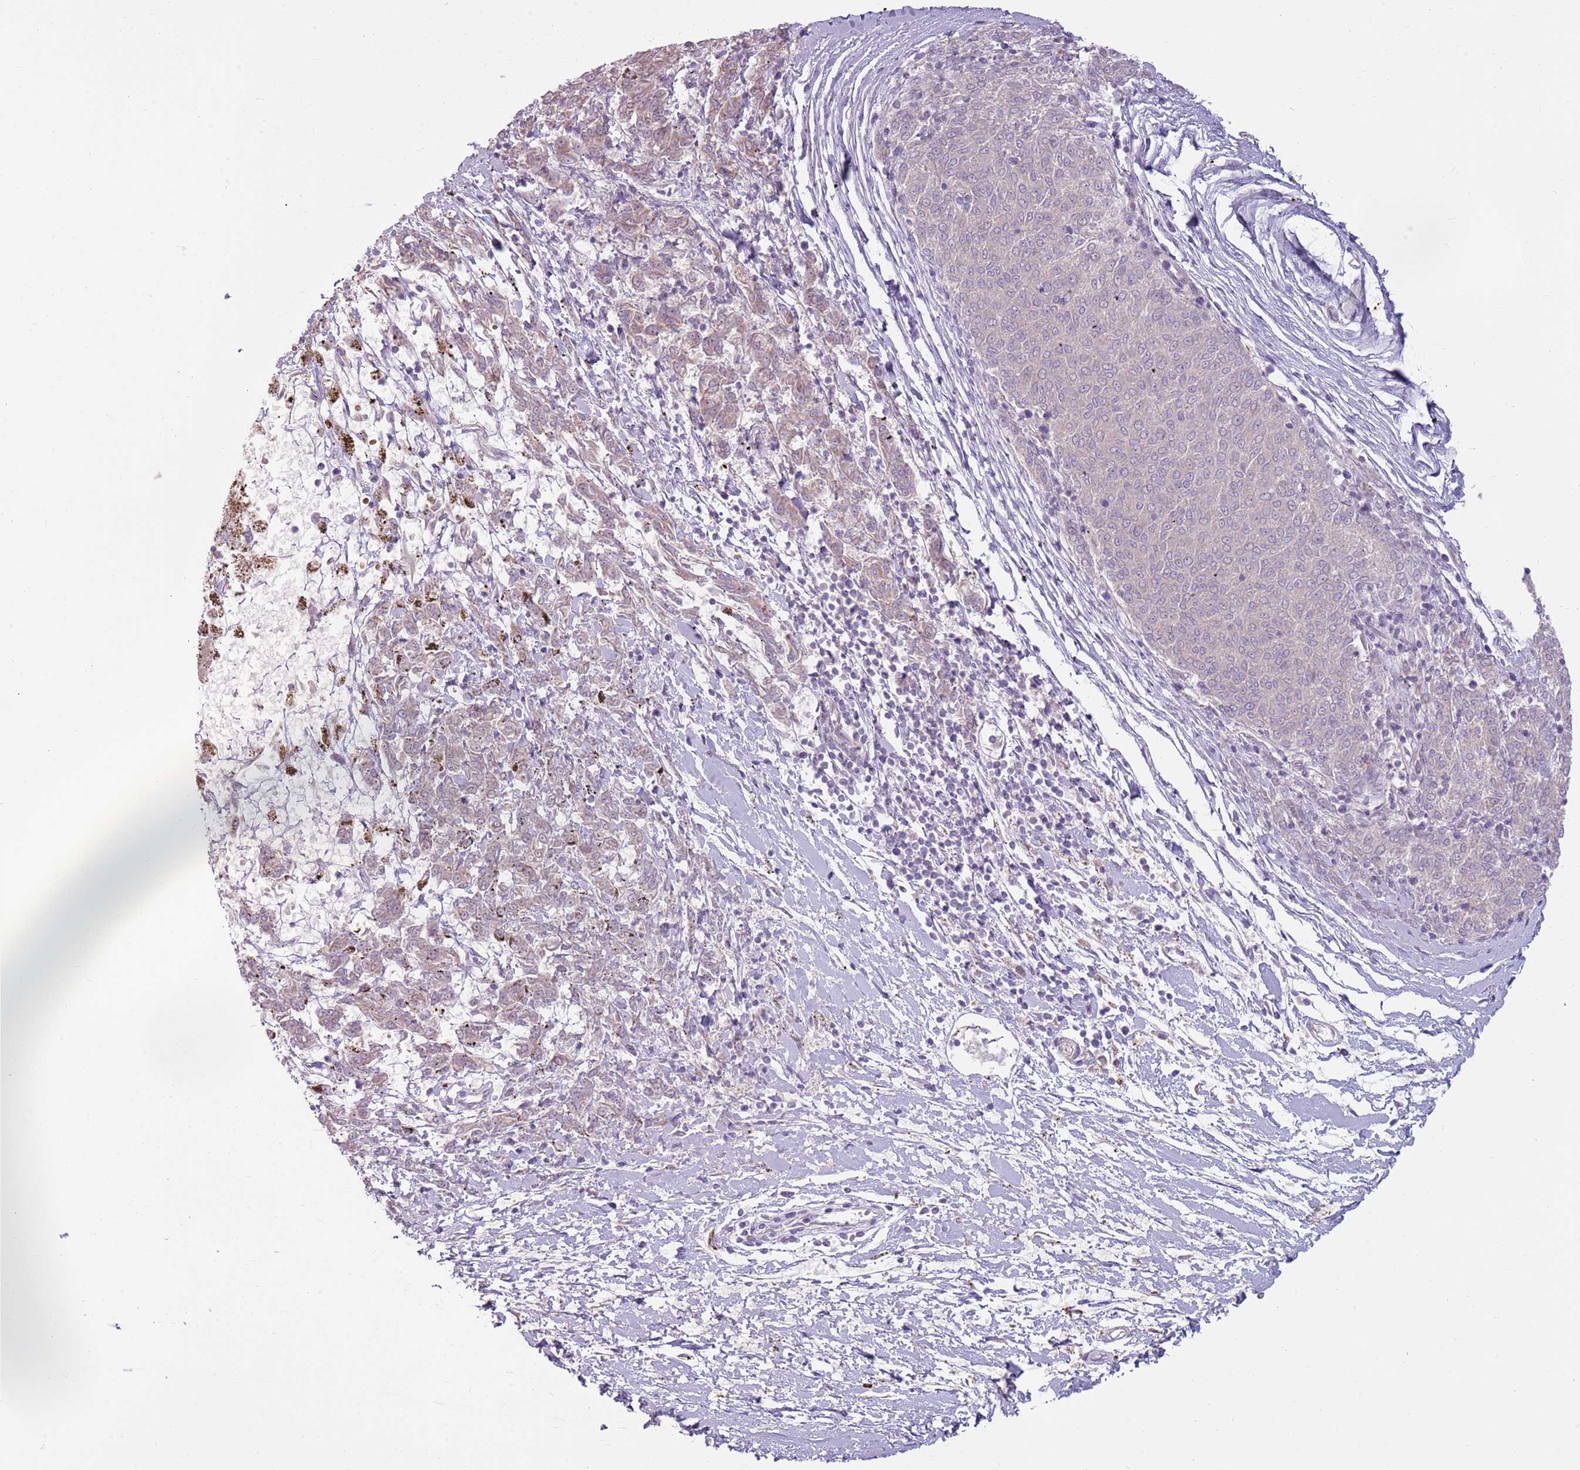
{"staining": {"intensity": "negative", "quantity": "none", "location": "none"}, "tissue": "melanoma", "cell_type": "Tumor cells", "image_type": "cancer", "snomed": [{"axis": "morphology", "description": "Malignant melanoma, NOS"}, {"axis": "topography", "description": "Skin"}], "caption": "Tumor cells show no significant expression in malignant melanoma.", "gene": "HSPA14", "patient": {"sex": "female", "age": 72}}